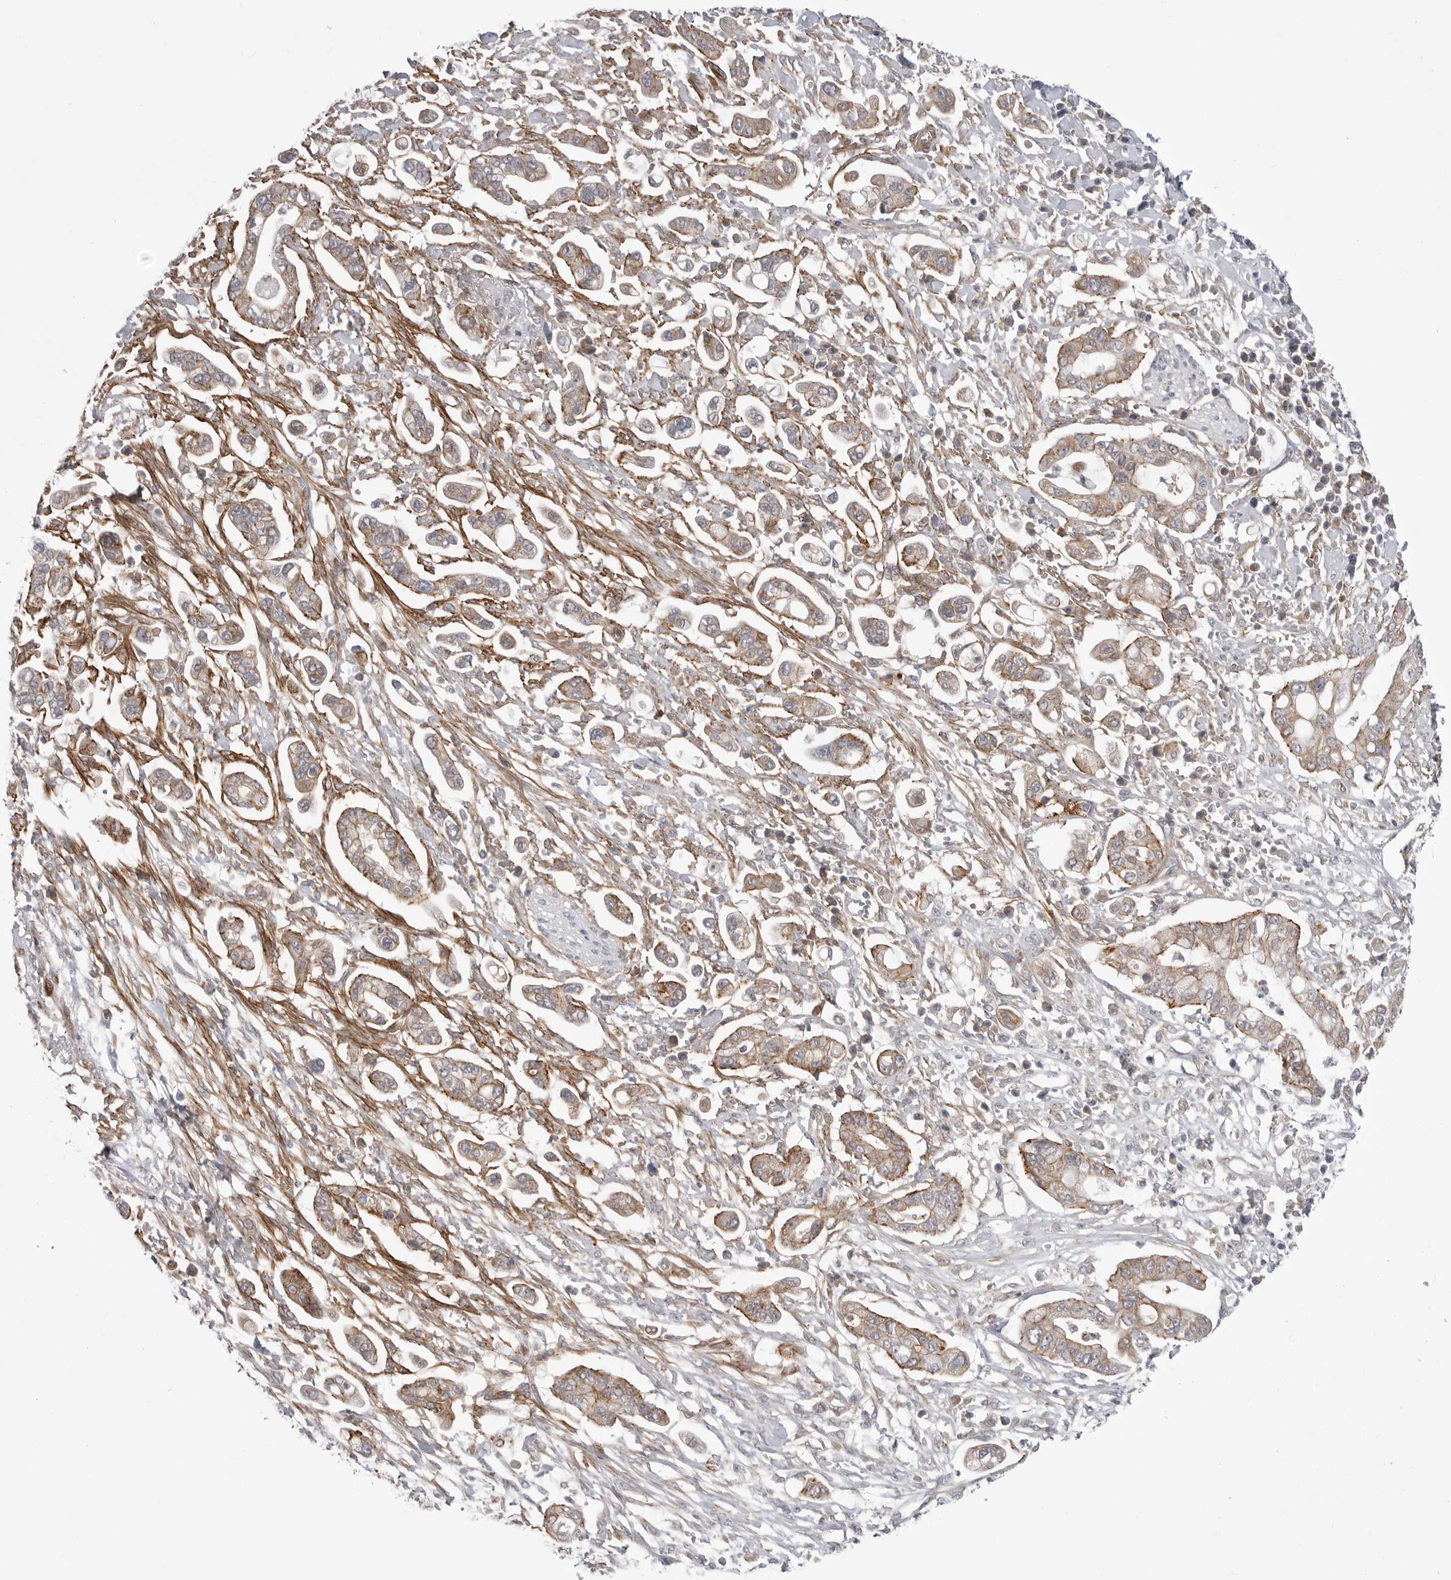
{"staining": {"intensity": "moderate", "quantity": ">75%", "location": "cytoplasmic/membranous"}, "tissue": "pancreatic cancer", "cell_type": "Tumor cells", "image_type": "cancer", "snomed": [{"axis": "morphology", "description": "Adenocarcinoma, NOS"}, {"axis": "topography", "description": "Pancreas"}], "caption": "Immunohistochemical staining of human pancreatic cancer reveals moderate cytoplasmic/membranous protein positivity in about >75% of tumor cells. (DAB = brown stain, brightfield microscopy at high magnification).", "gene": "SCP2", "patient": {"sex": "male", "age": 68}}